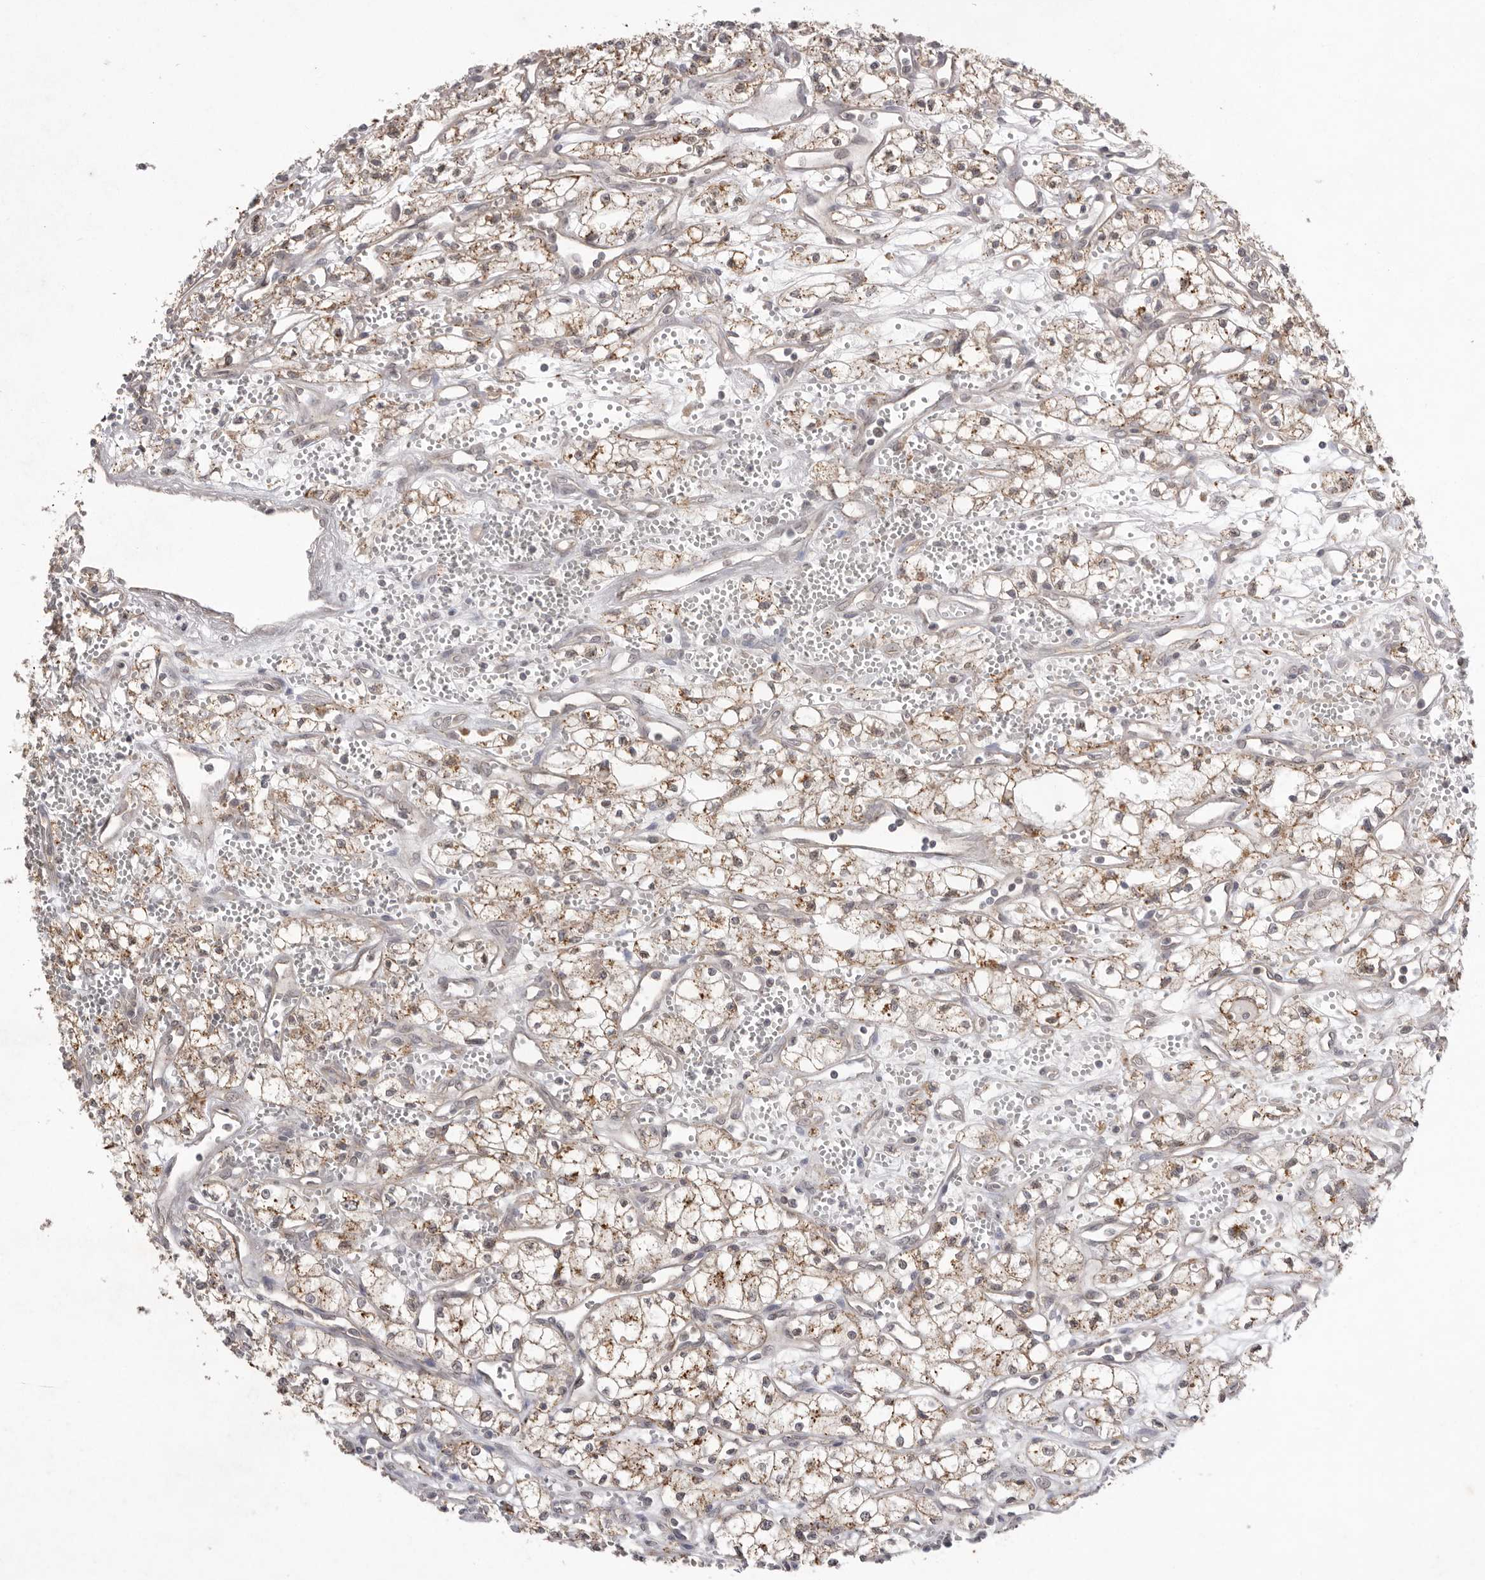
{"staining": {"intensity": "moderate", "quantity": ">75%", "location": "cytoplasmic/membranous"}, "tissue": "renal cancer", "cell_type": "Tumor cells", "image_type": "cancer", "snomed": [{"axis": "morphology", "description": "Adenocarcinoma, NOS"}, {"axis": "topography", "description": "Kidney"}], "caption": "Renal cancer (adenocarcinoma) was stained to show a protein in brown. There is medium levels of moderate cytoplasmic/membranous expression in approximately >75% of tumor cells.", "gene": "TLR3", "patient": {"sex": "male", "age": 59}}